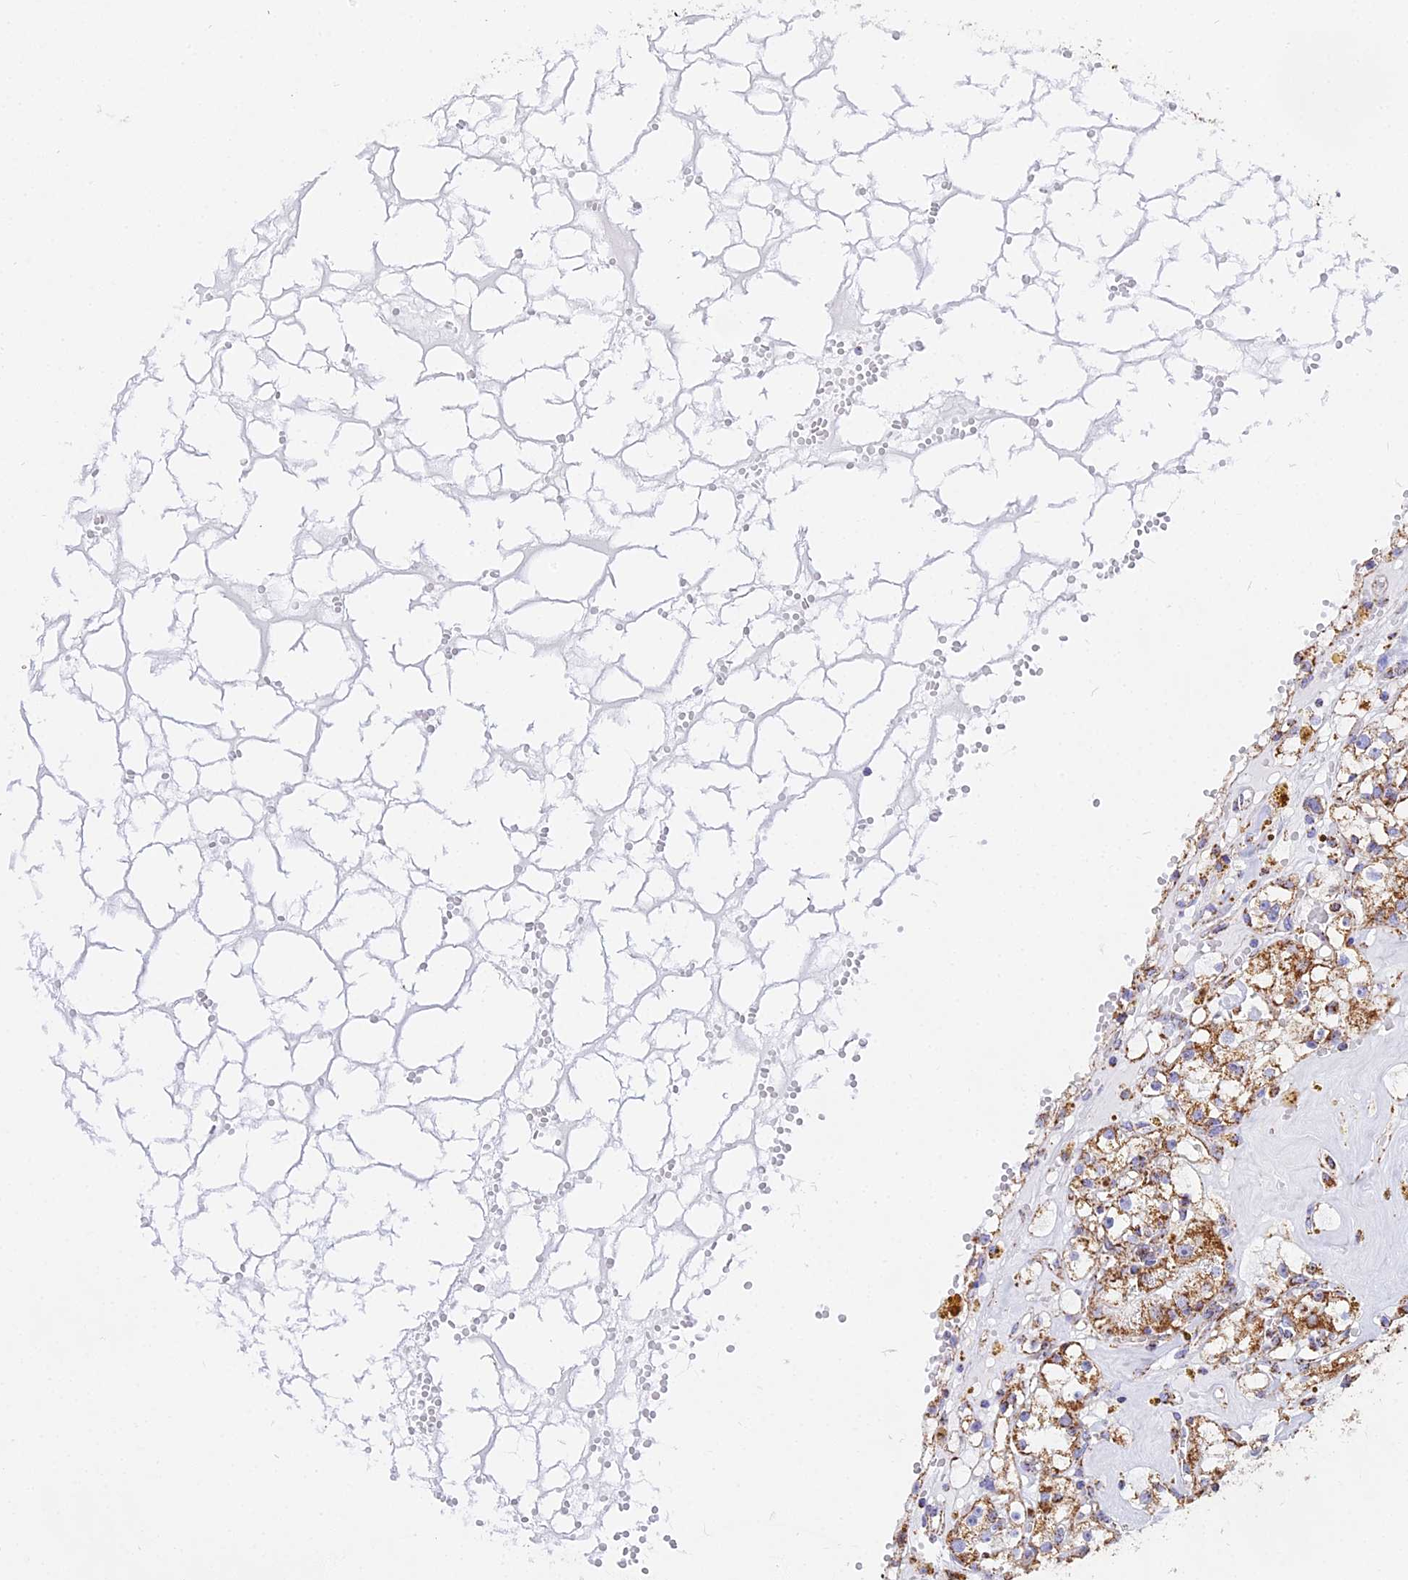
{"staining": {"intensity": "moderate", "quantity": ">75%", "location": "cytoplasmic/membranous"}, "tissue": "renal cancer", "cell_type": "Tumor cells", "image_type": "cancer", "snomed": [{"axis": "morphology", "description": "Adenocarcinoma, NOS"}, {"axis": "topography", "description": "Kidney"}], "caption": "Renal cancer tissue demonstrates moderate cytoplasmic/membranous expression in about >75% of tumor cells, visualized by immunohistochemistry.", "gene": "ATP5PD", "patient": {"sex": "male", "age": 56}}